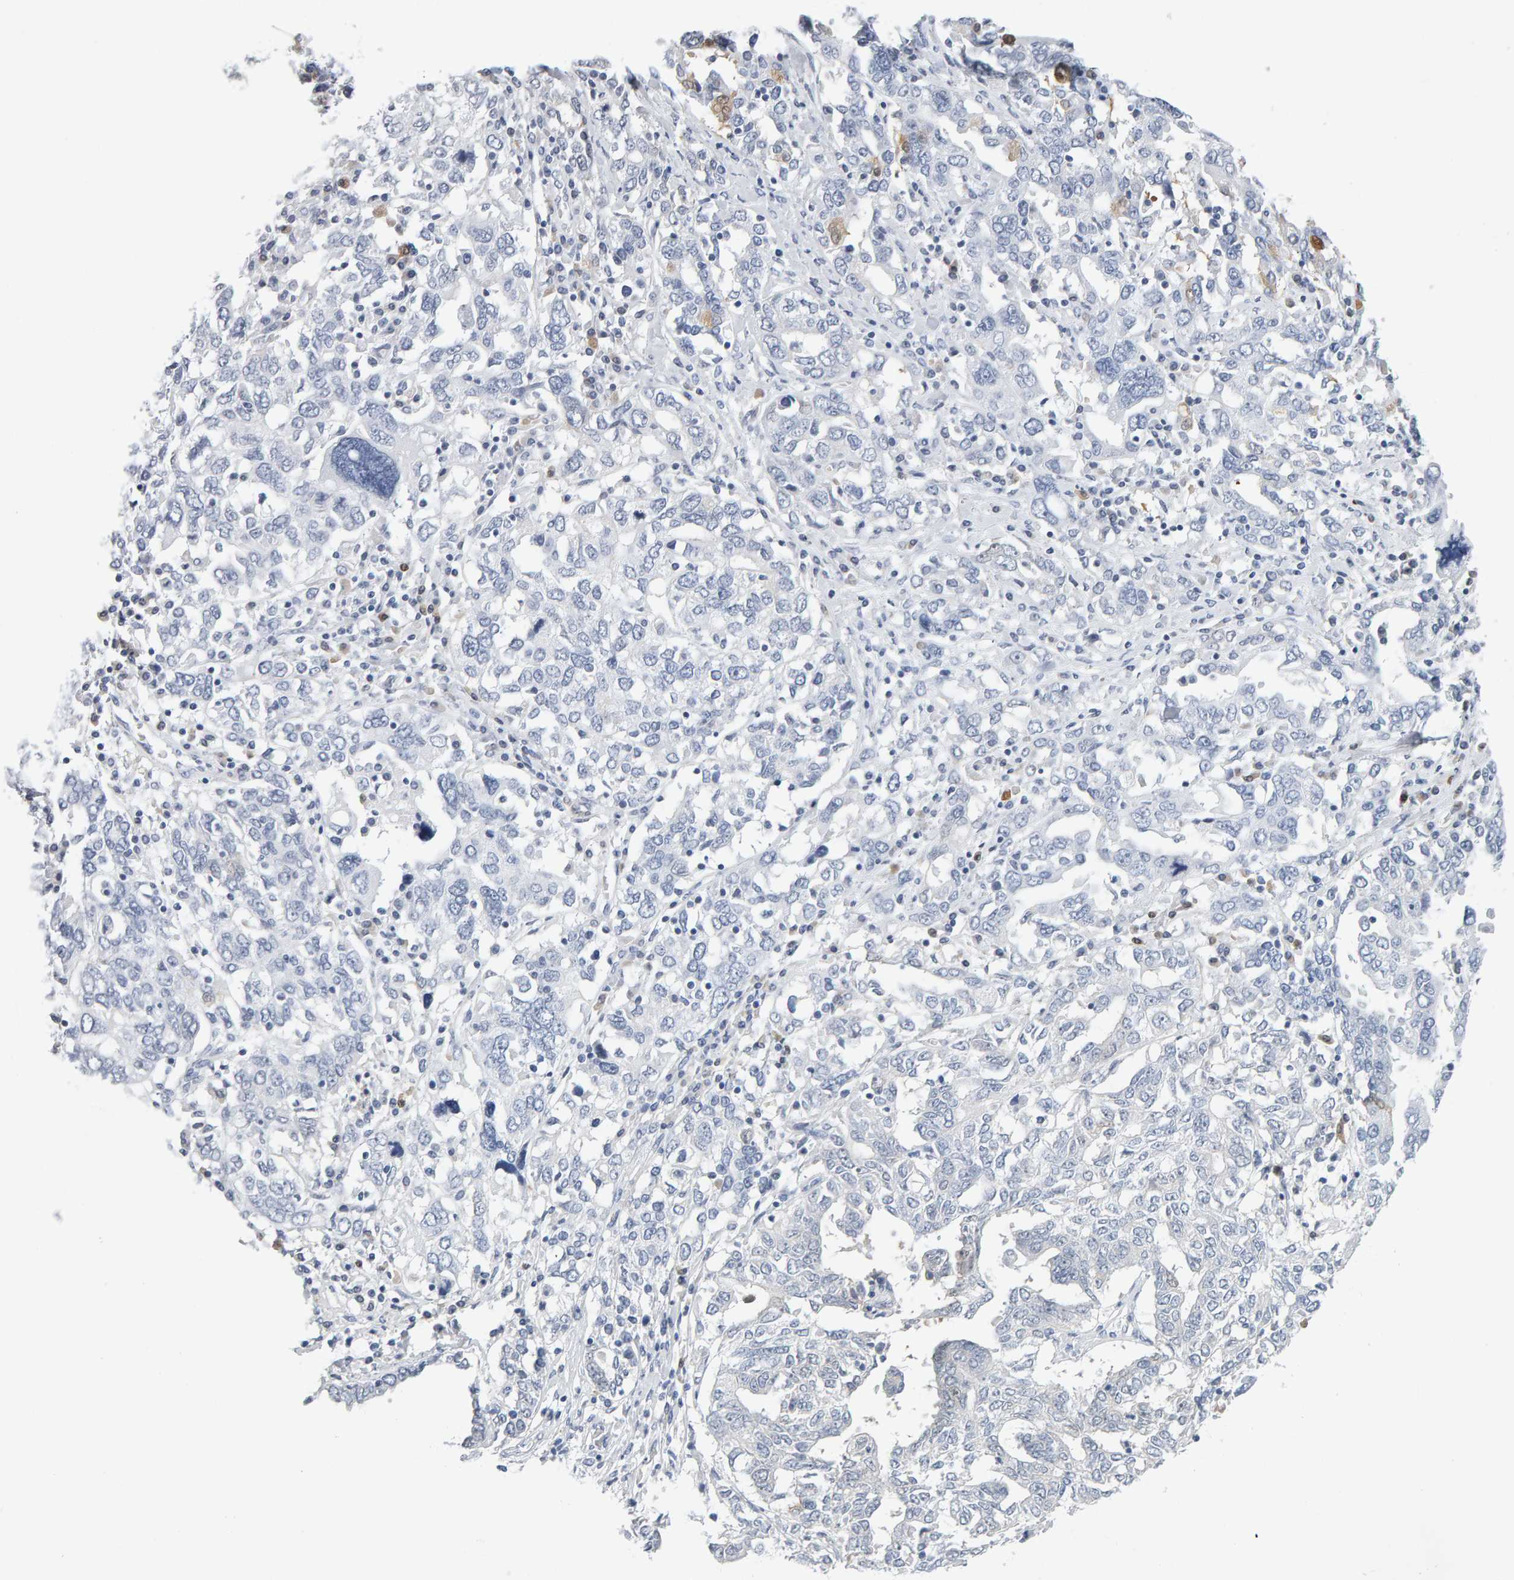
{"staining": {"intensity": "negative", "quantity": "none", "location": "none"}, "tissue": "ovarian cancer", "cell_type": "Tumor cells", "image_type": "cancer", "snomed": [{"axis": "morphology", "description": "Carcinoma, endometroid"}, {"axis": "topography", "description": "Ovary"}], "caption": "This is a image of immunohistochemistry (IHC) staining of ovarian cancer, which shows no positivity in tumor cells.", "gene": "CTH", "patient": {"sex": "female", "age": 62}}